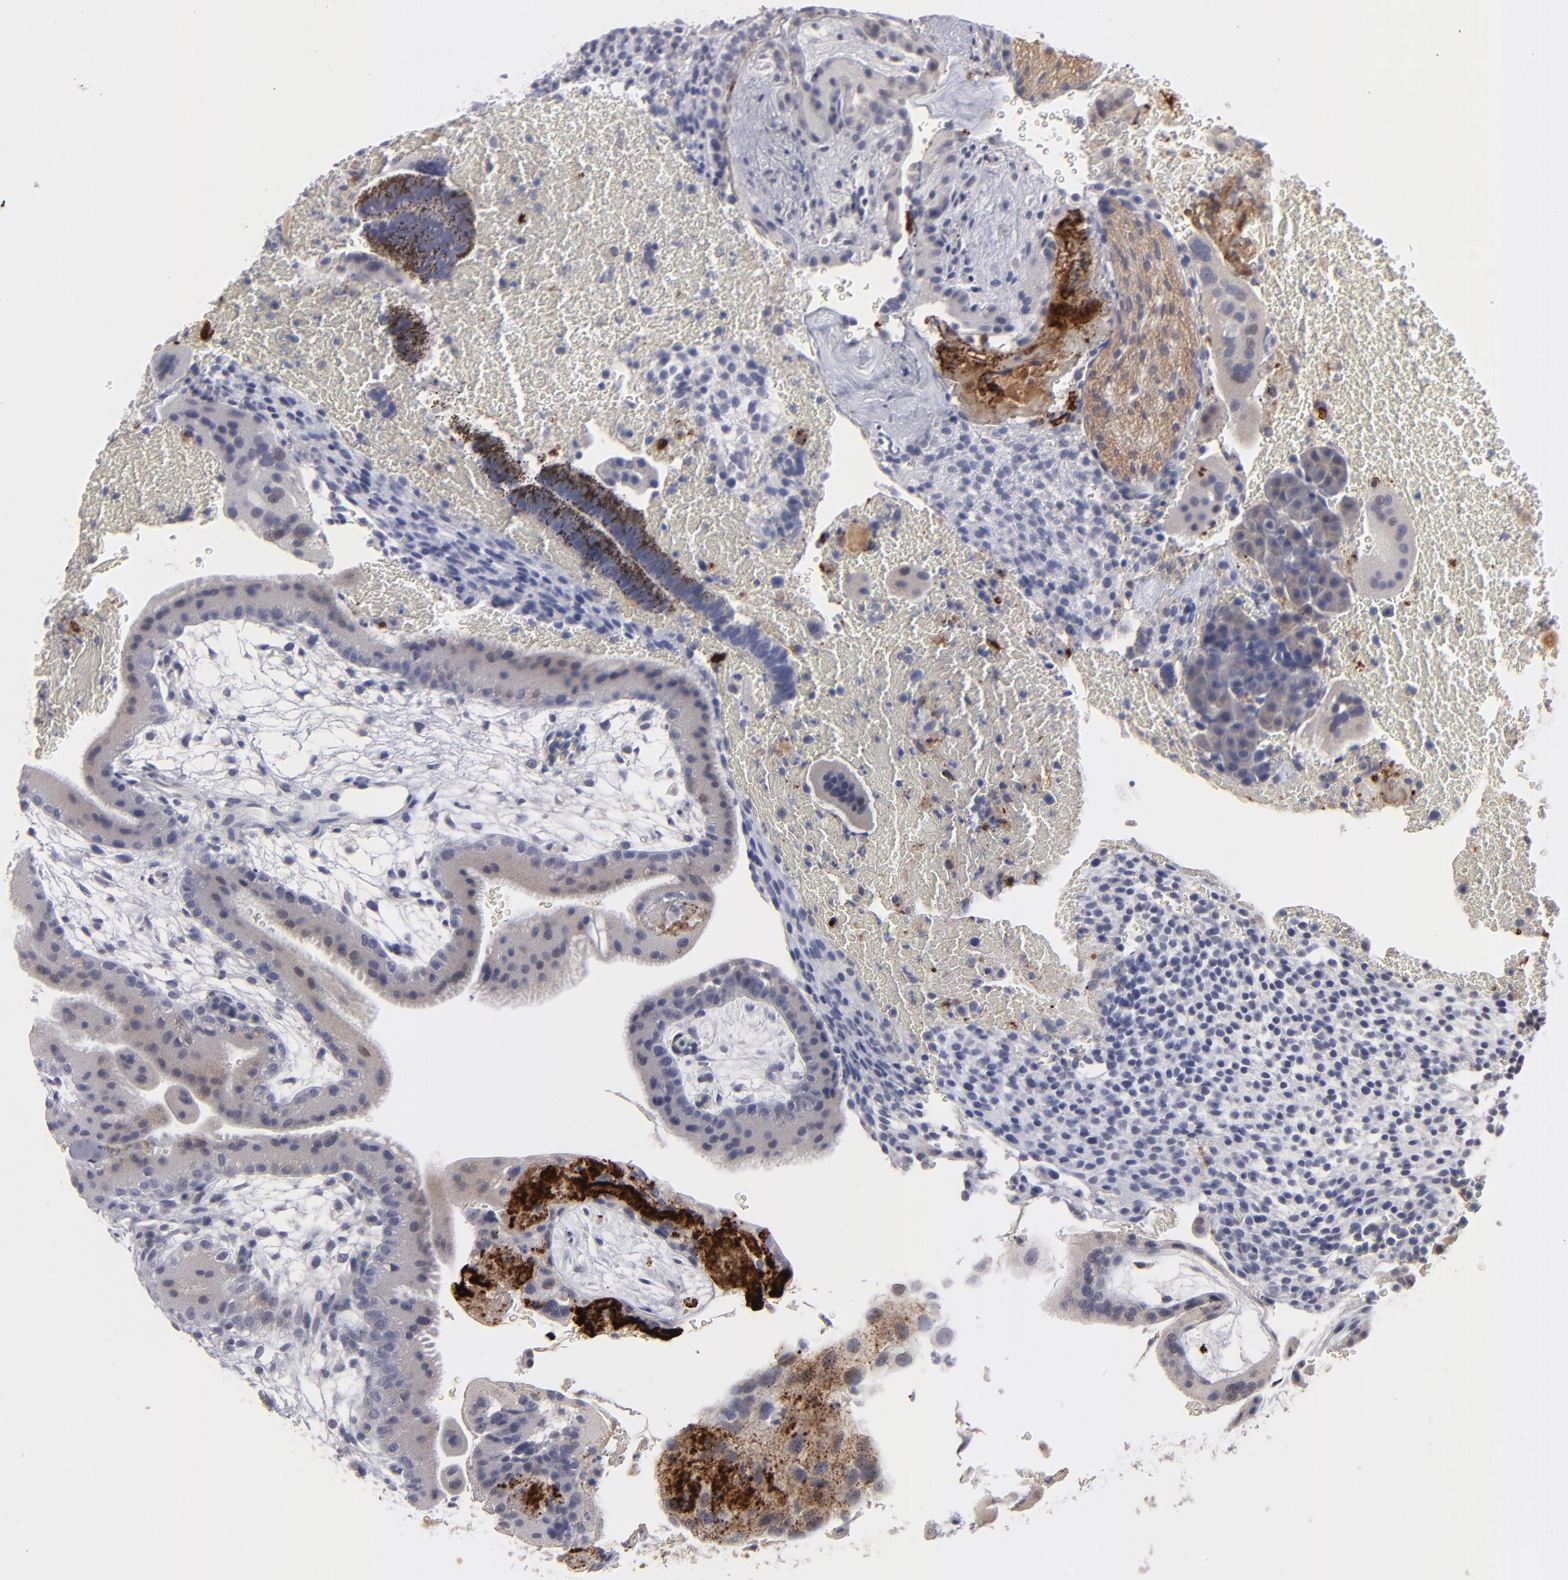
{"staining": {"intensity": "negative", "quantity": "none", "location": "none"}, "tissue": "placenta", "cell_type": "Decidual cells", "image_type": "normal", "snomed": [{"axis": "morphology", "description": "Normal tissue, NOS"}, {"axis": "topography", "description": "Placenta"}], "caption": "IHC micrograph of benign placenta: placenta stained with DAB (3,3'-diaminobenzidine) demonstrates no significant protein positivity in decidual cells. (Immunohistochemistry, brightfield microscopy, high magnification).", "gene": "GPM6B", "patient": {"sex": "female", "age": 19}}